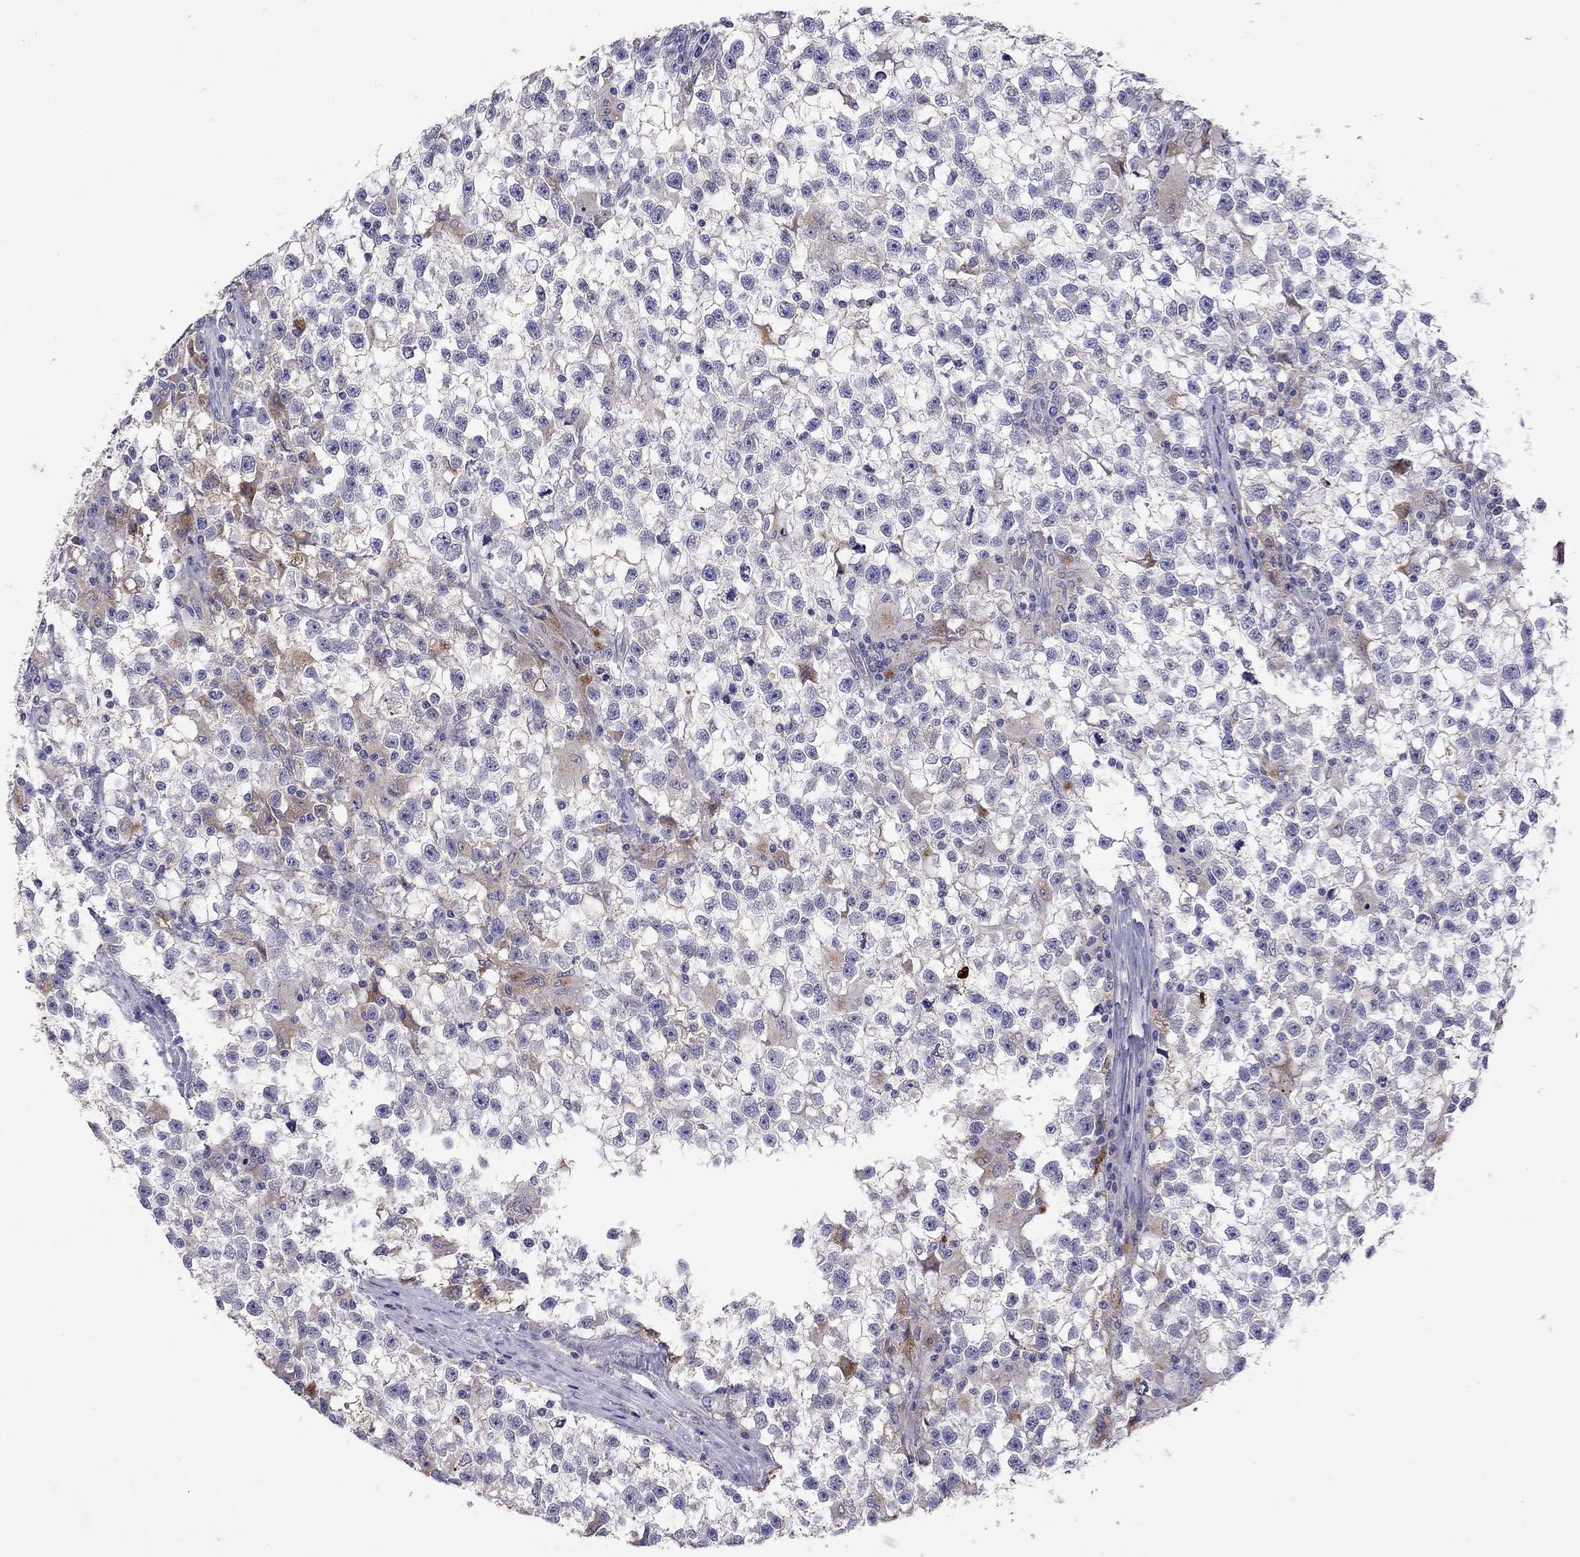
{"staining": {"intensity": "negative", "quantity": "none", "location": "none"}, "tissue": "testis cancer", "cell_type": "Tumor cells", "image_type": "cancer", "snomed": [{"axis": "morphology", "description": "Seminoma, NOS"}, {"axis": "topography", "description": "Testis"}], "caption": "A micrograph of human testis cancer (seminoma) is negative for staining in tumor cells.", "gene": "SERPINA3", "patient": {"sex": "male", "age": 31}}